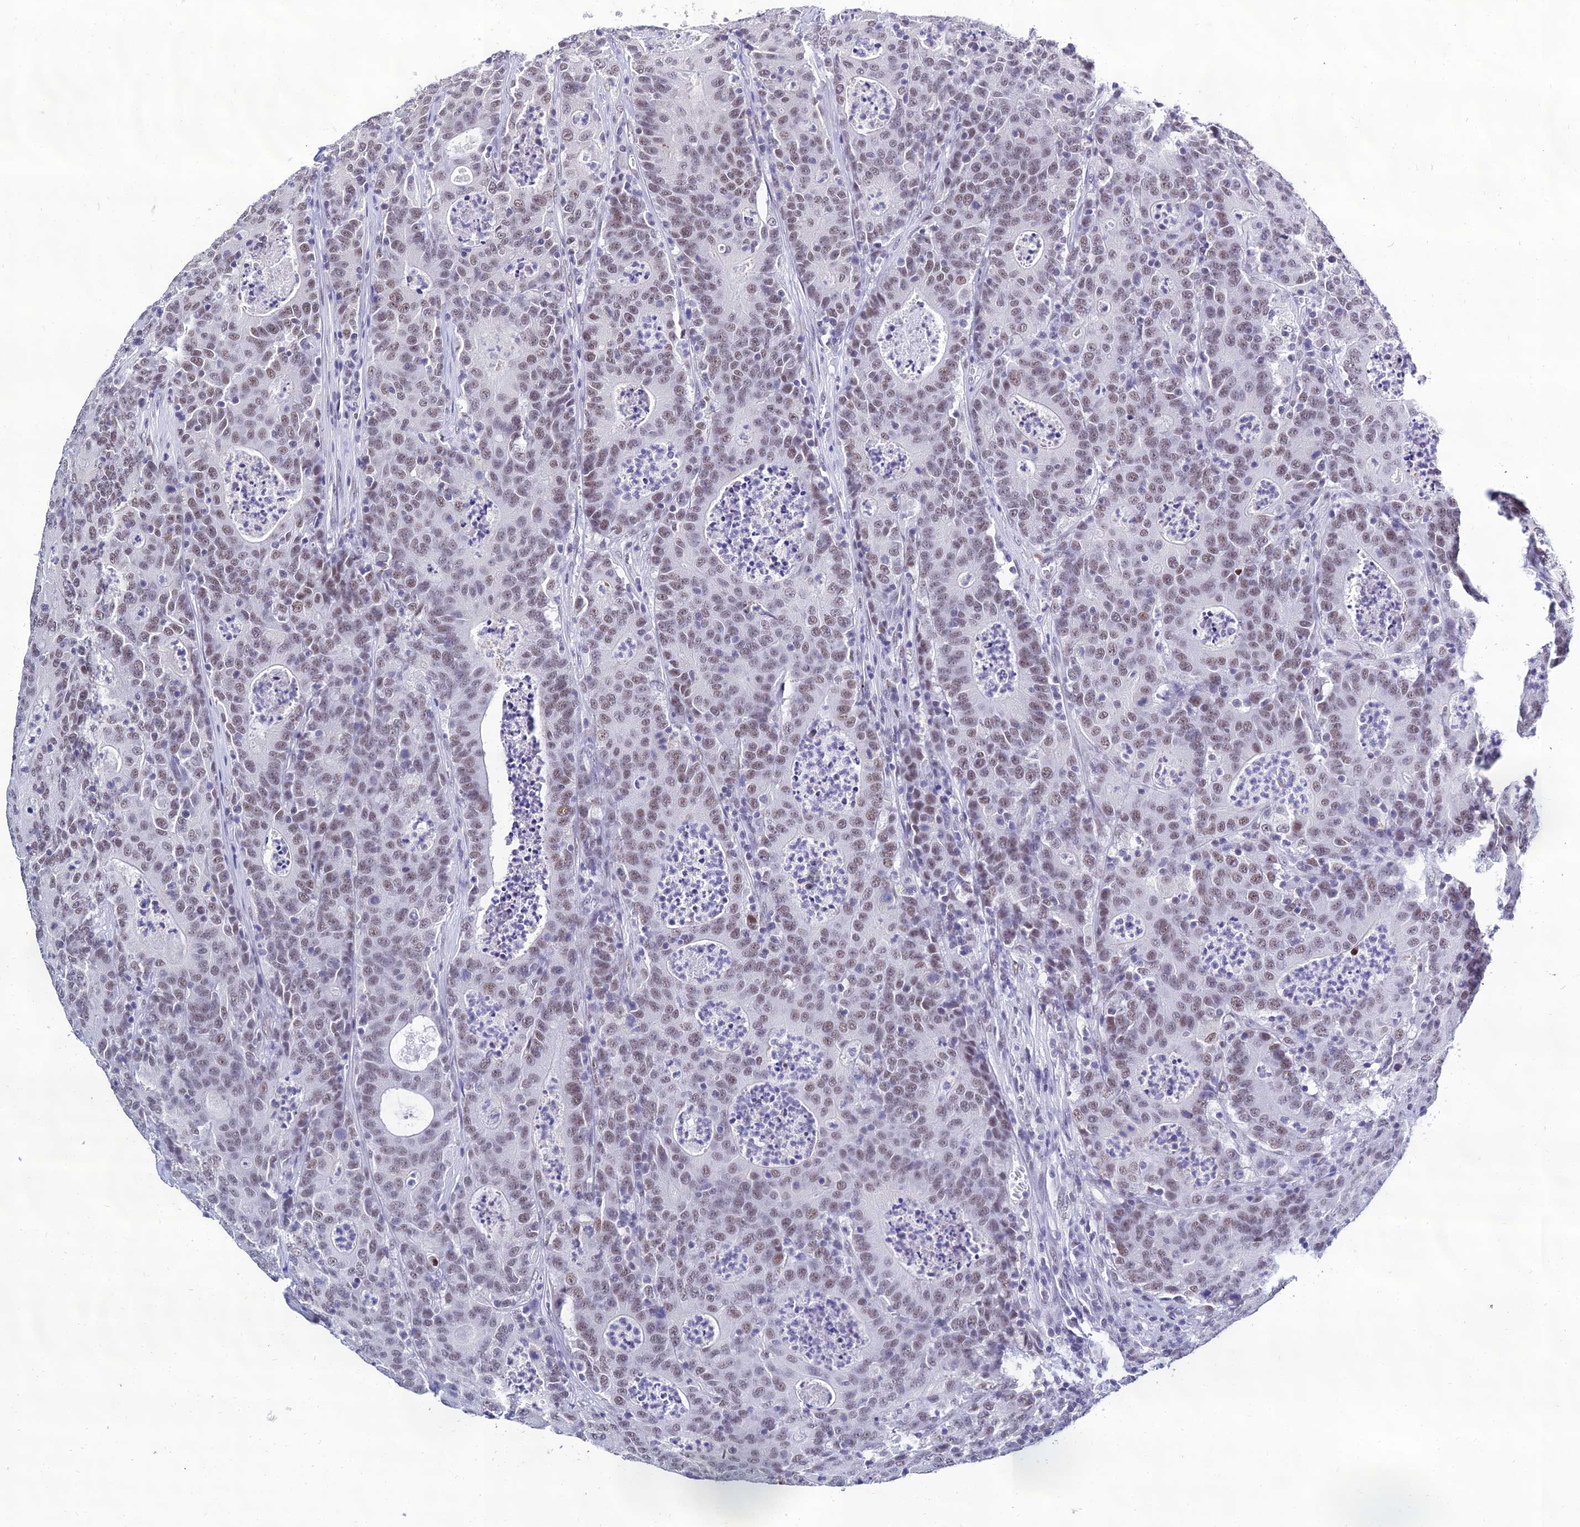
{"staining": {"intensity": "weak", "quantity": ">75%", "location": "nuclear"}, "tissue": "colorectal cancer", "cell_type": "Tumor cells", "image_type": "cancer", "snomed": [{"axis": "morphology", "description": "Adenocarcinoma, NOS"}, {"axis": "topography", "description": "Colon"}], "caption": "Brown immunohistochemical staining in adenocarcinoma (colorectal) reveals weak nuclear expression in approximately >75% of tumor cells.", "gene": "PPP4R2", "patient": {"sex": "male", "age": 83}}